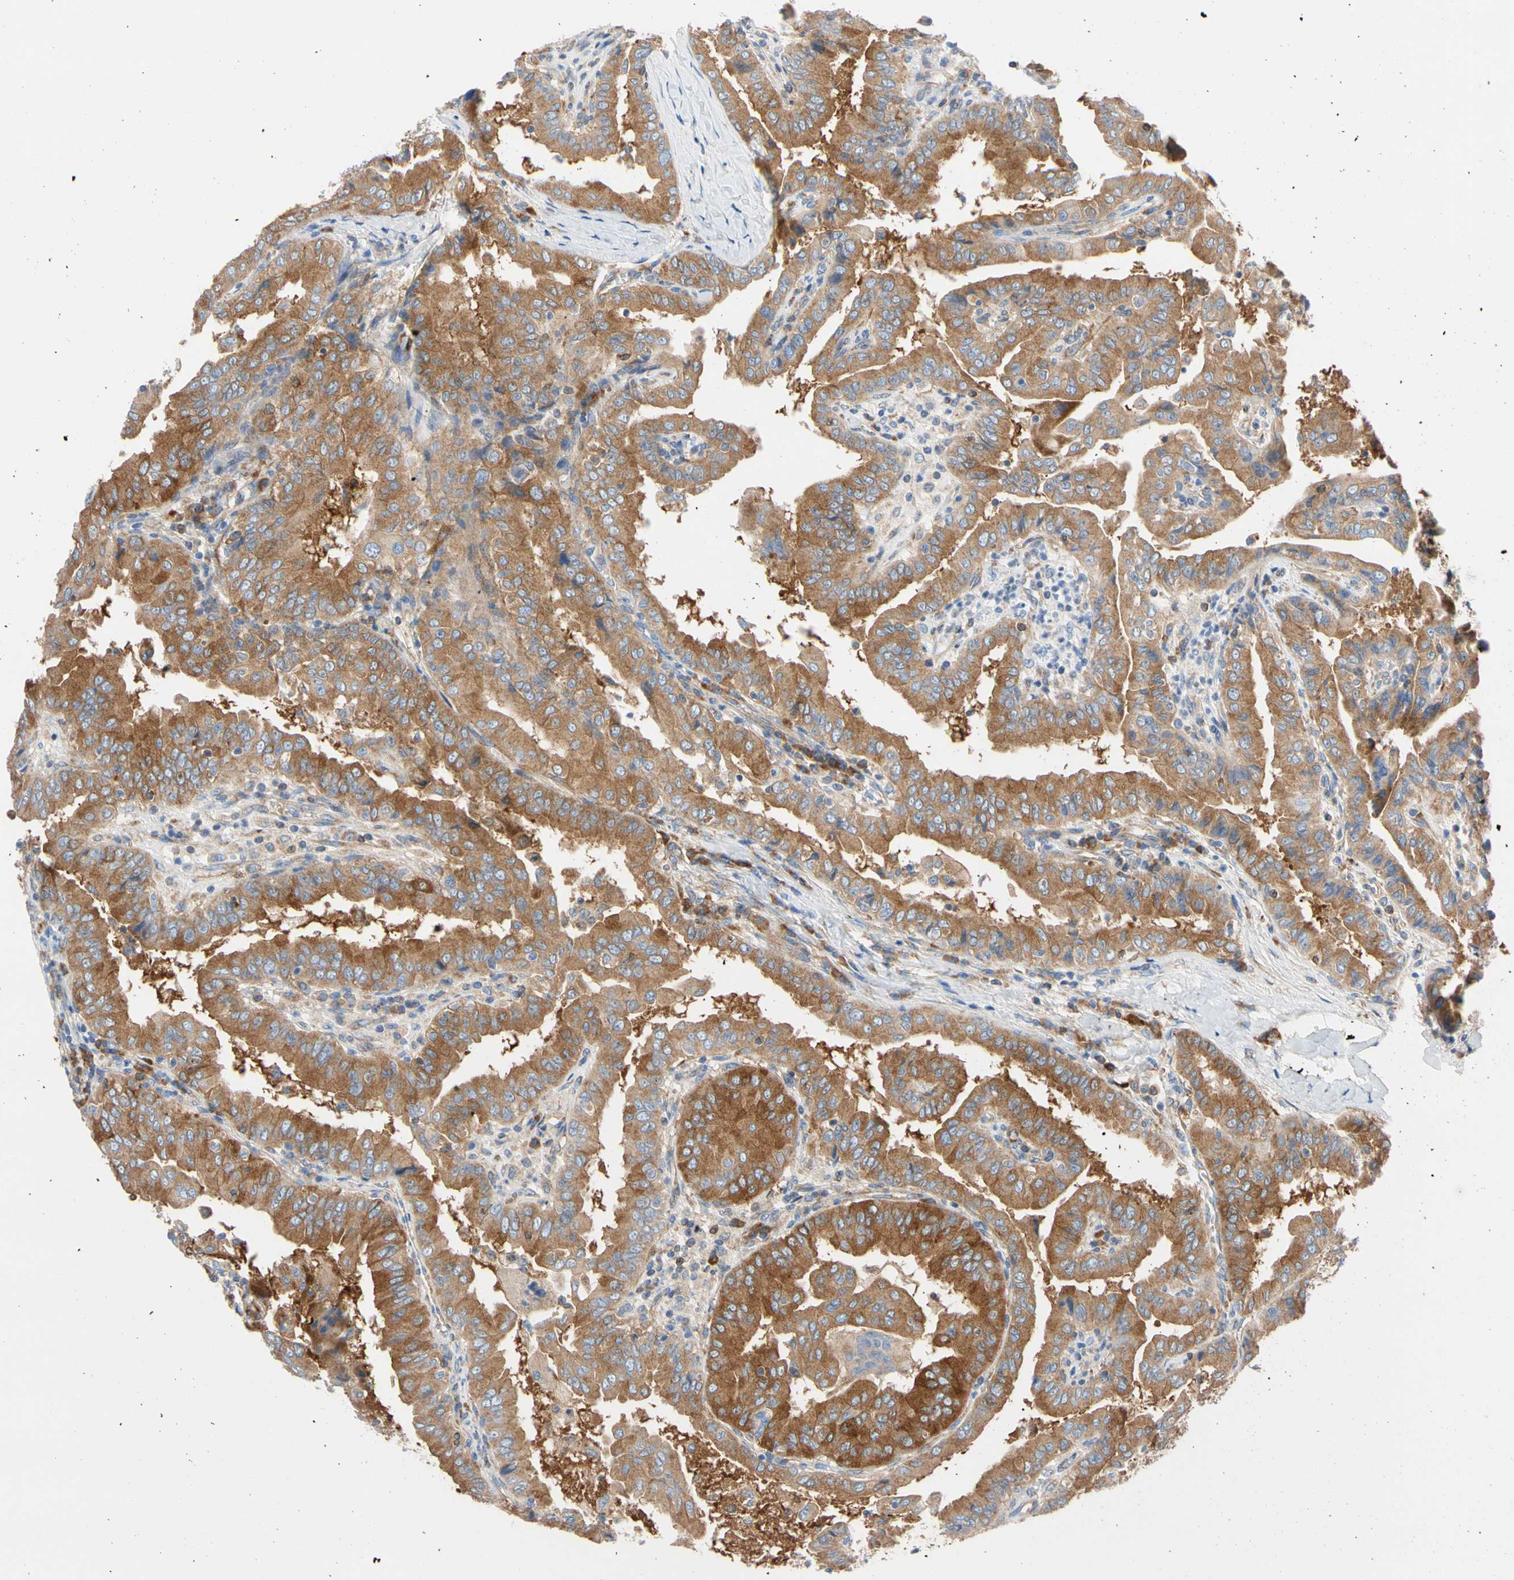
{"staining": {"intensity": "strong", "quantity": ">75%", "location": "cytoplasmic/membranous"}, "tissue": "thyroid cancer", "cell_type": "Tumor cells", "image_type": "cancer", "snomed": [{"axis": "morphology", "description": "Papillary adenocarcinoma, NOS"}, {"axis": "topography", "description": "Thyroid gland"}], "caption": "Thyroid cancer tissue shows strong cytoplasmic/membranous positivity in about >75% of tumor cells", "gene": "GPHN", "patient": {"sex": "male", "age": 33}}